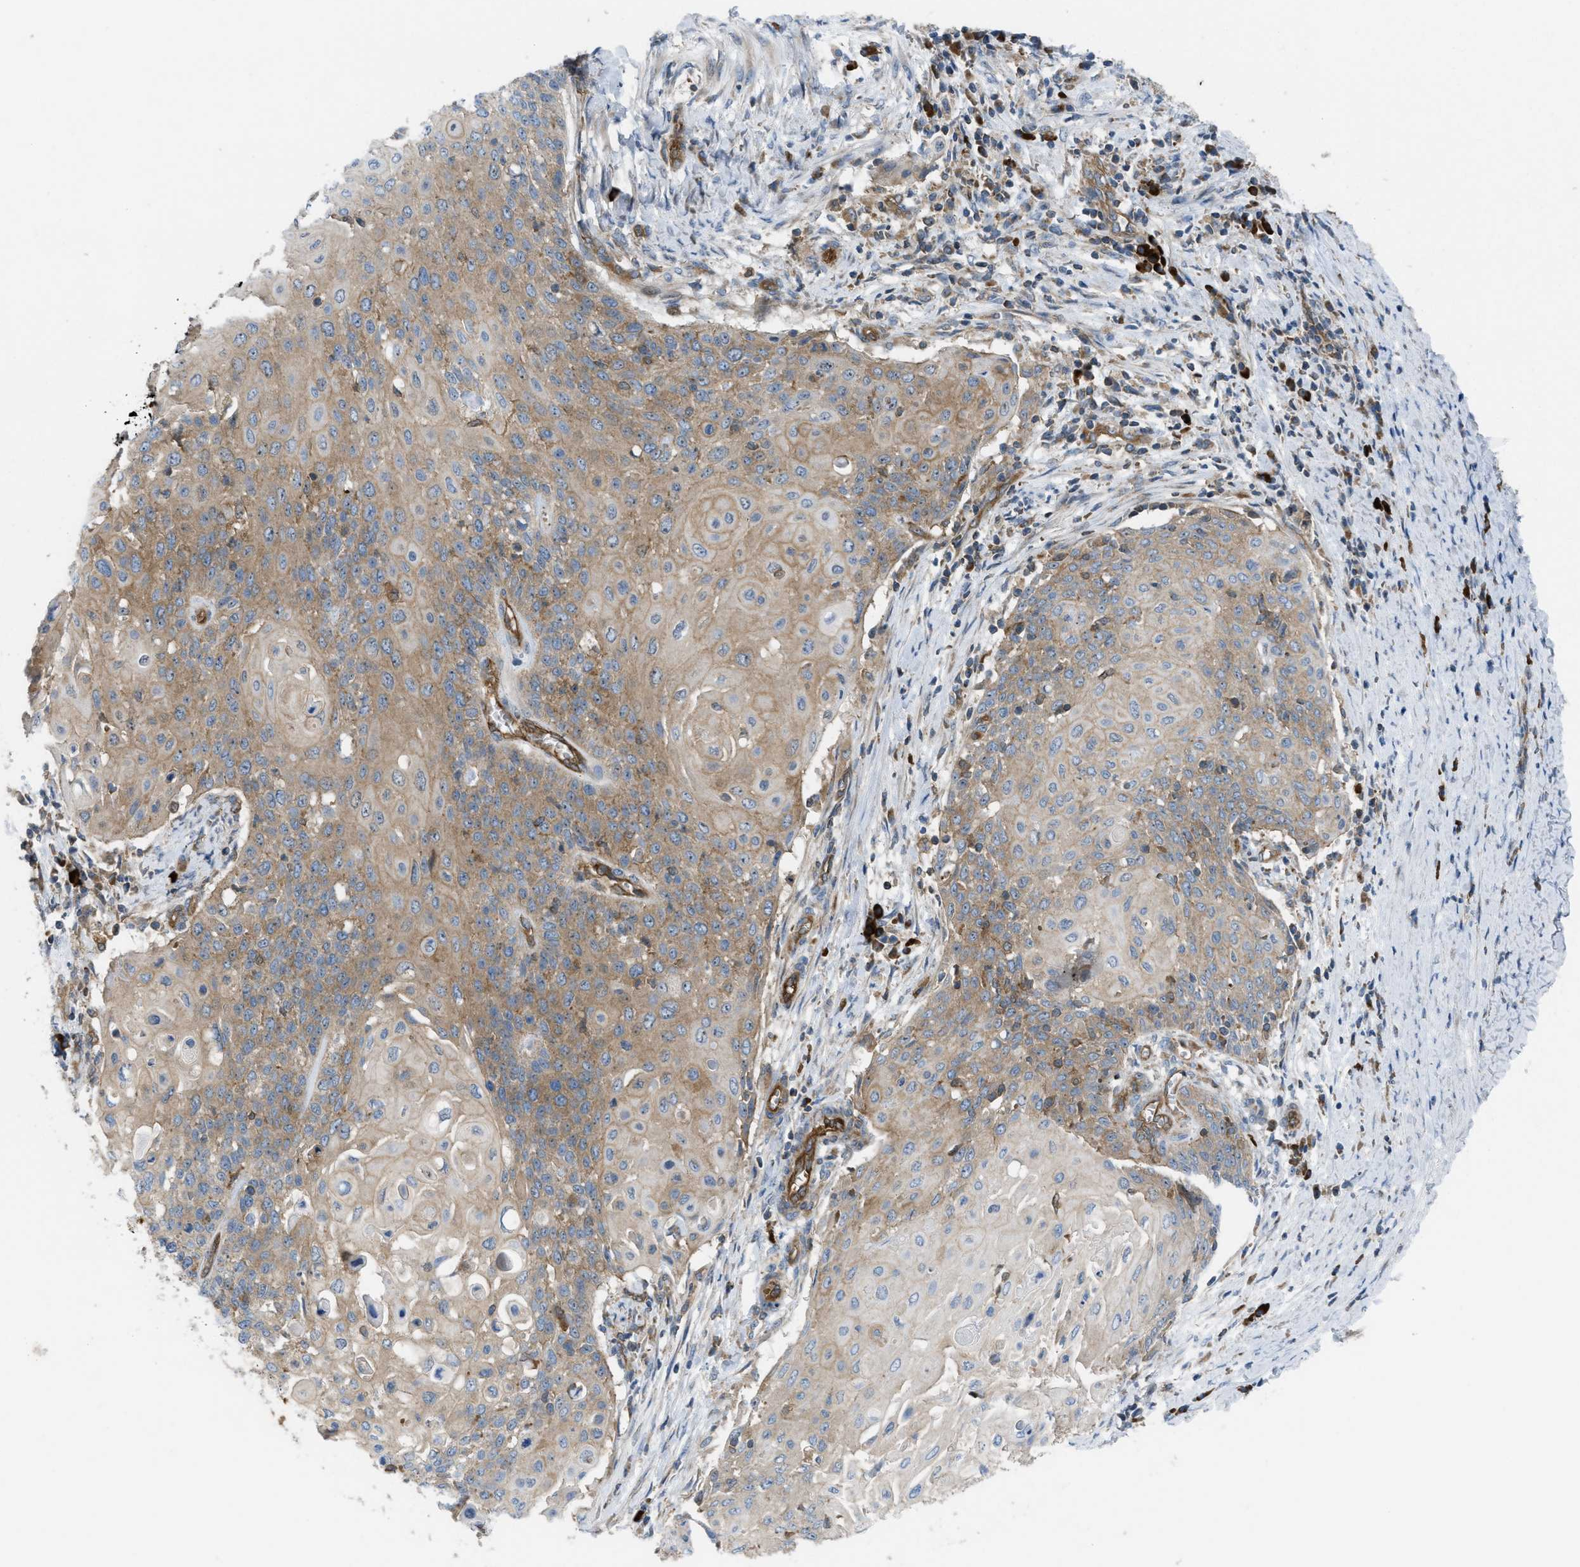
{"staining": {"intensity": "moderate", "quantity": ">75%", "location": "cytoplasmic/membranous"}, "tissue": "cervical cancer", "cell_type": "Tumor cells", "image_type": "cancer", "snomed": [{"axis": "morphology", "description": "Squamous cell carcinoma, NOS"}, {"axis": "topography", "description": "Cervix"}], "caption": "Squamous cell carcinoma (cervical) stained with IHC shows moderate cytoplasmic/membranous staining in about >75% of tumor cells. Ihc stains the protein in brown and the nuclei are stained blue.", "gene": "ATP2A3", "patient": {"sex": "female", "age": 39}}